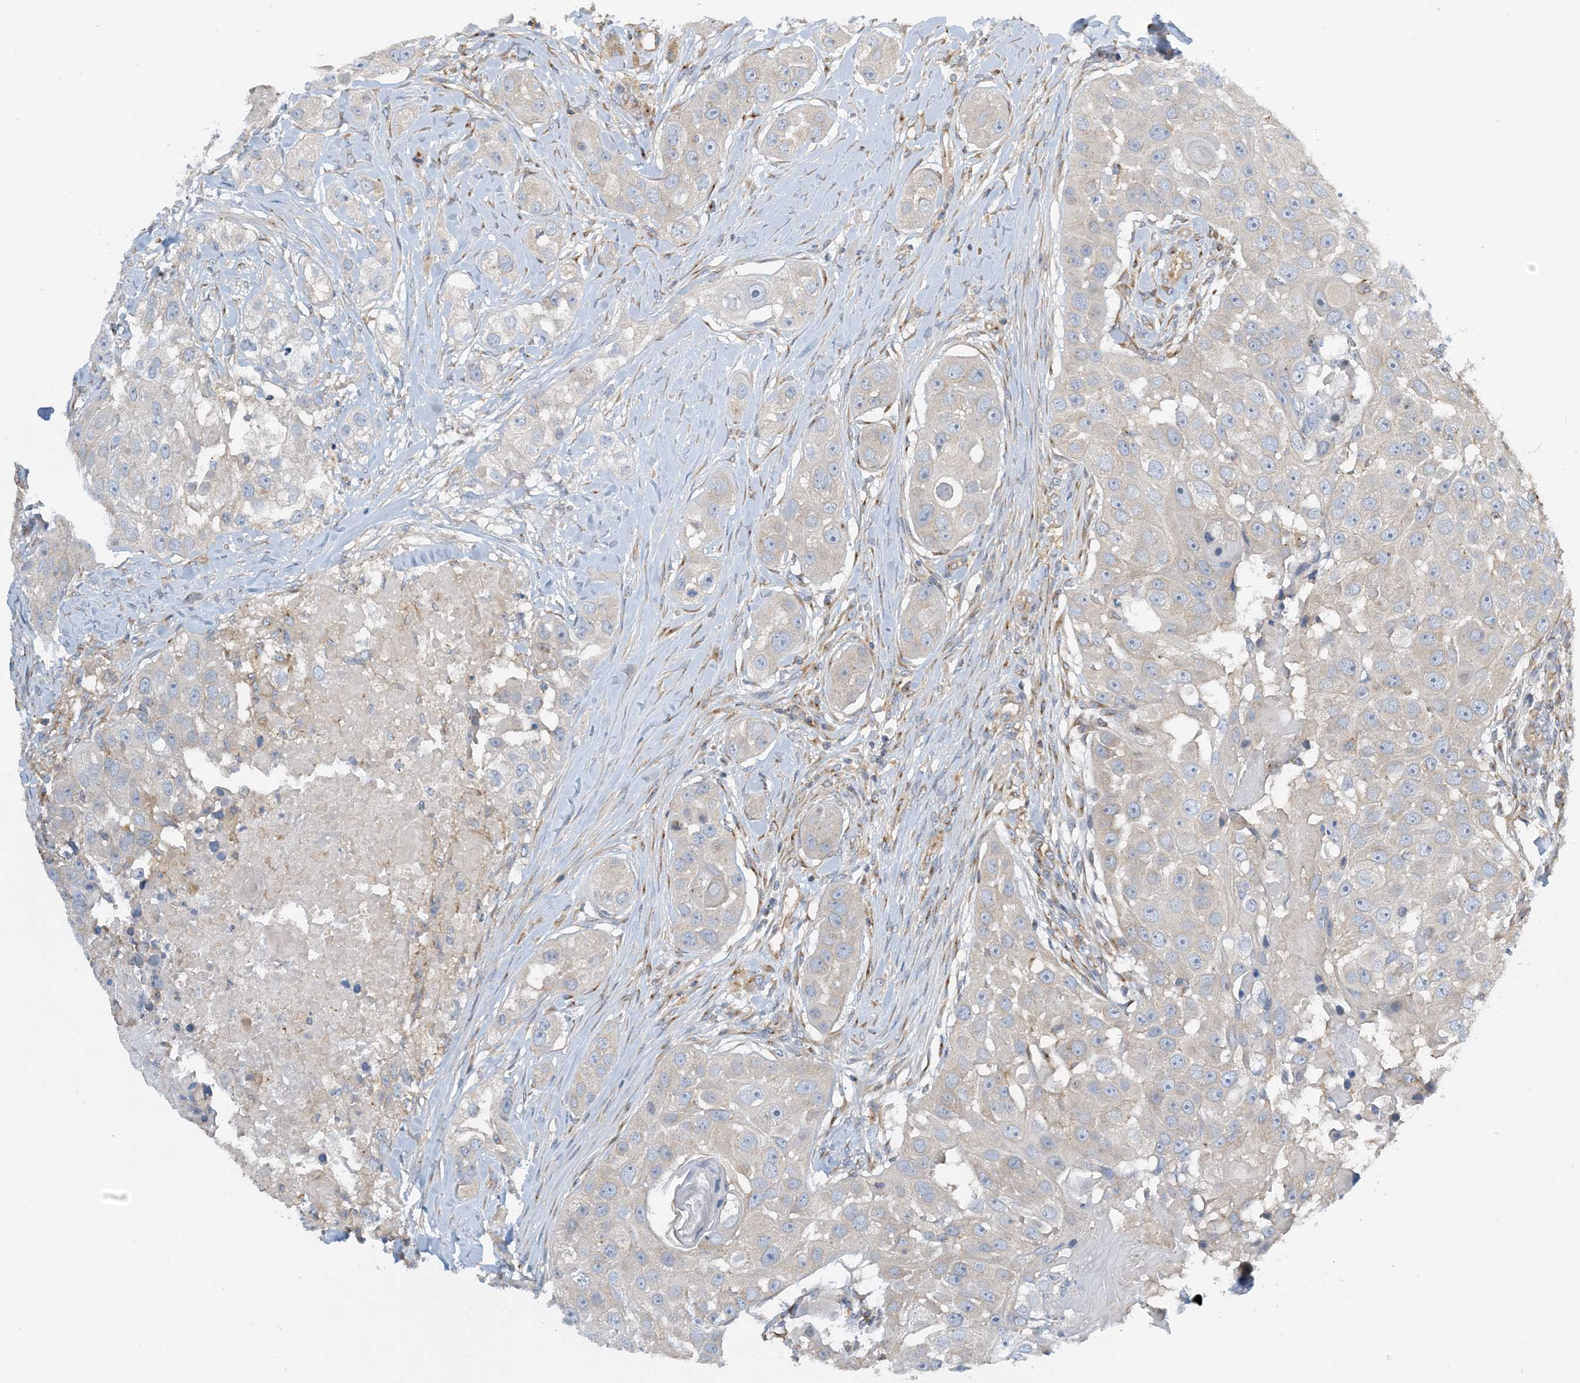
{"staining": {"intensity": "negative", "quantity": "none", "location": "none"}, "tissue": "head and neck cancer", "cell_type": "Tumor cells", "image_type": "cancer", "snomed": [{"axis": "morphology", "description": "Normal tissue, NOS"}, {"axis": "morphology", "description": "Squamous cell carcinoma, NOS"}, {"axis": "topography", "description": "Skeletal muscle"}, {"axis": "topography", "description": "Head-Neck"}], "caption": "Immunohistochemical staining of head and neck cancer (squamous cell carcinoma) displays no significant expression in tumor cells.", "gene": "SIDT1", "patient": {"sex": "male", "age": 51}}